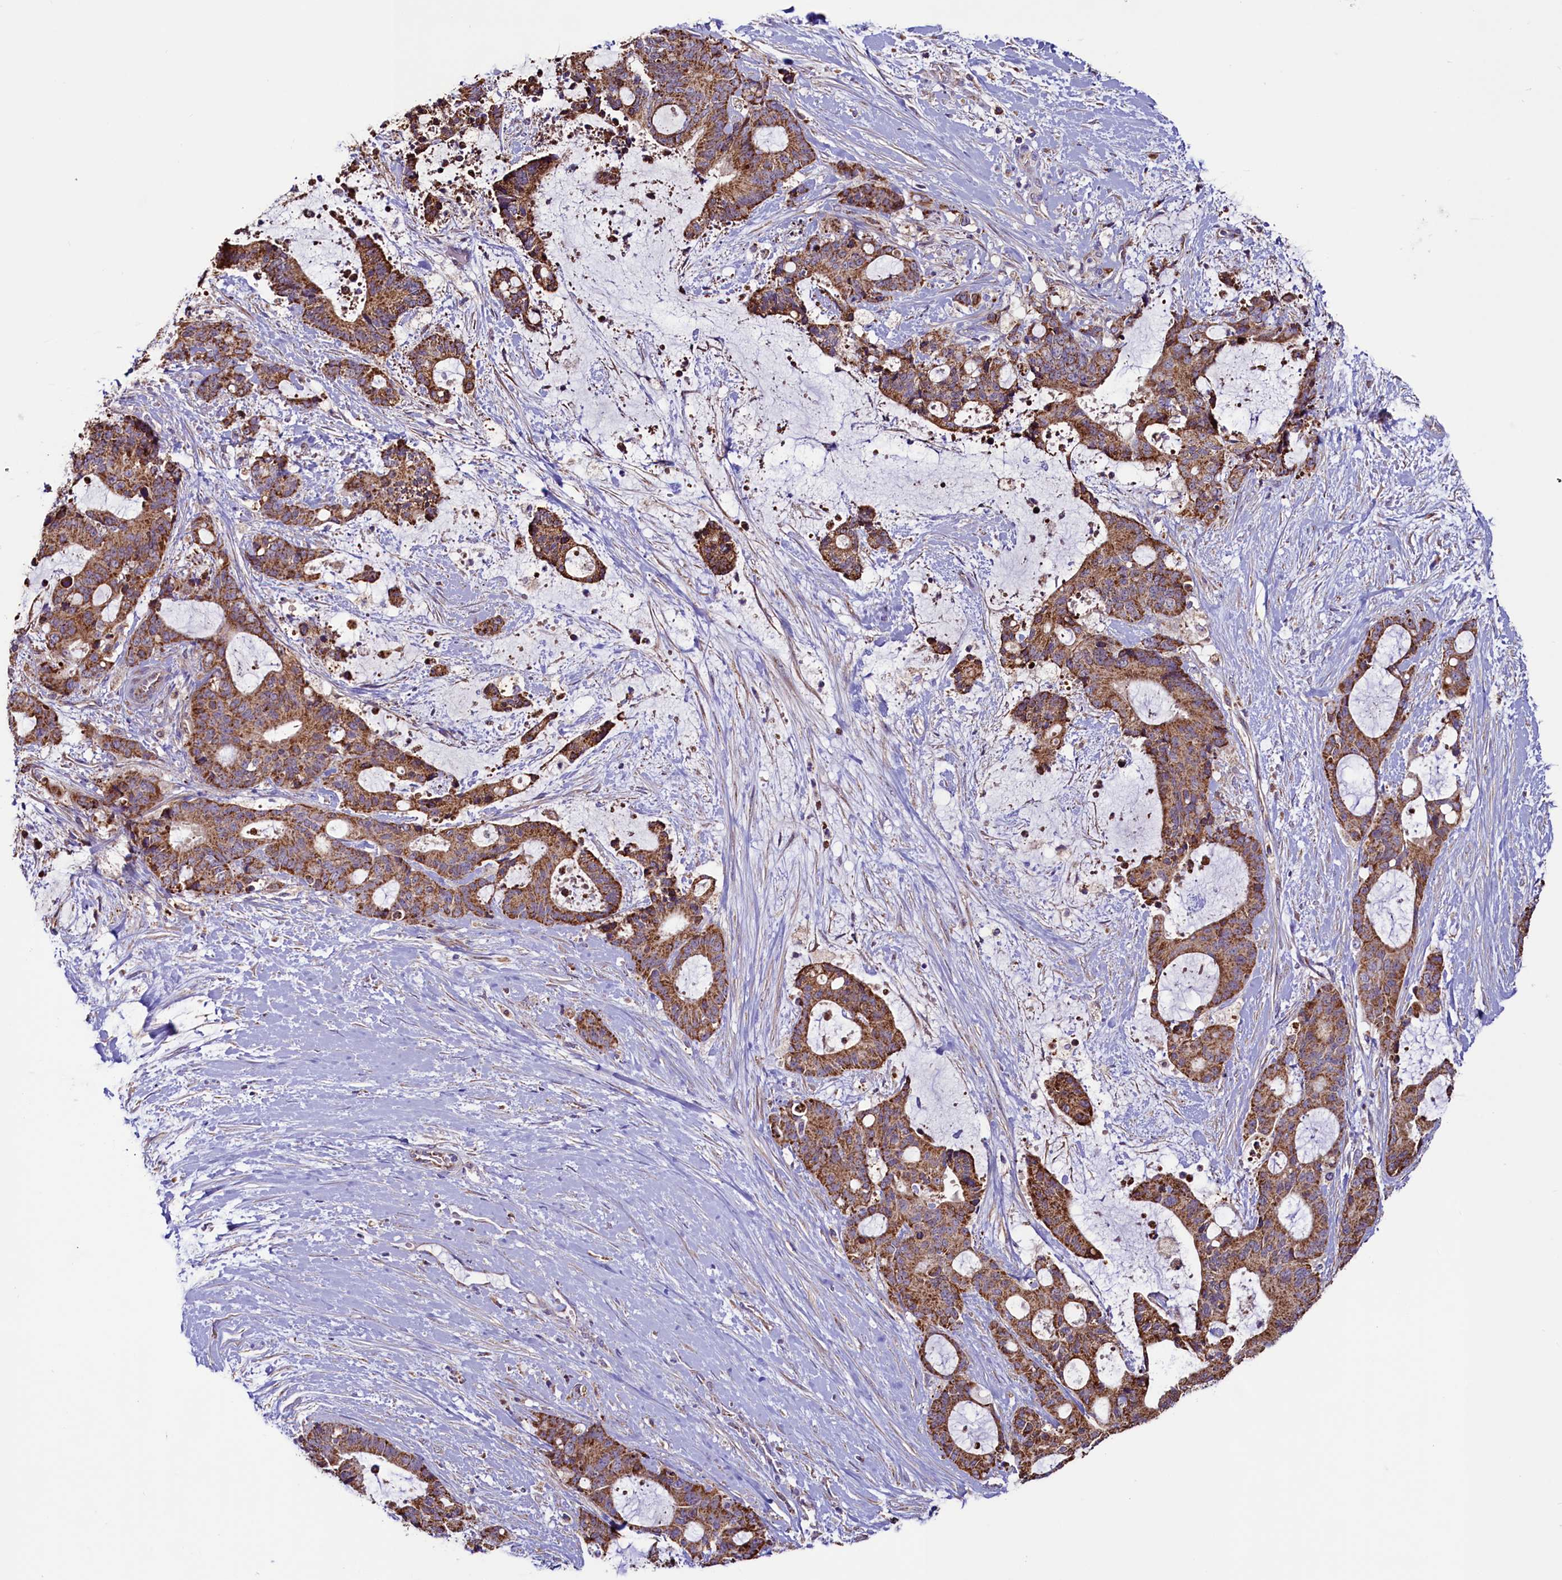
{"staining": {"intensity": "strong", "quantity": ">75%", "location": "cytoplasmic/membranous"}, "tissue": "liver cancer", "cell_type": "Tumor cells", "image_type": "cancer", "snomed": [{"axis": "morphology", "description": "Normal tissue, NOS"}, {"axis": "morphology", "description": "Cholangiocarcinoma"}, {"axis": "topography", "description": "Liver"}, {"axis": "topography", "description": "Peripheral nerve tissue"}], "caption": "A high amount of strong cytoplasmic/membranous positivity is appreciated in about >75% of tumor cells in liver cholangiocarcinoma tissue.", "gene": "STARD5", "patient": {"sex": "female", "age": 73}}